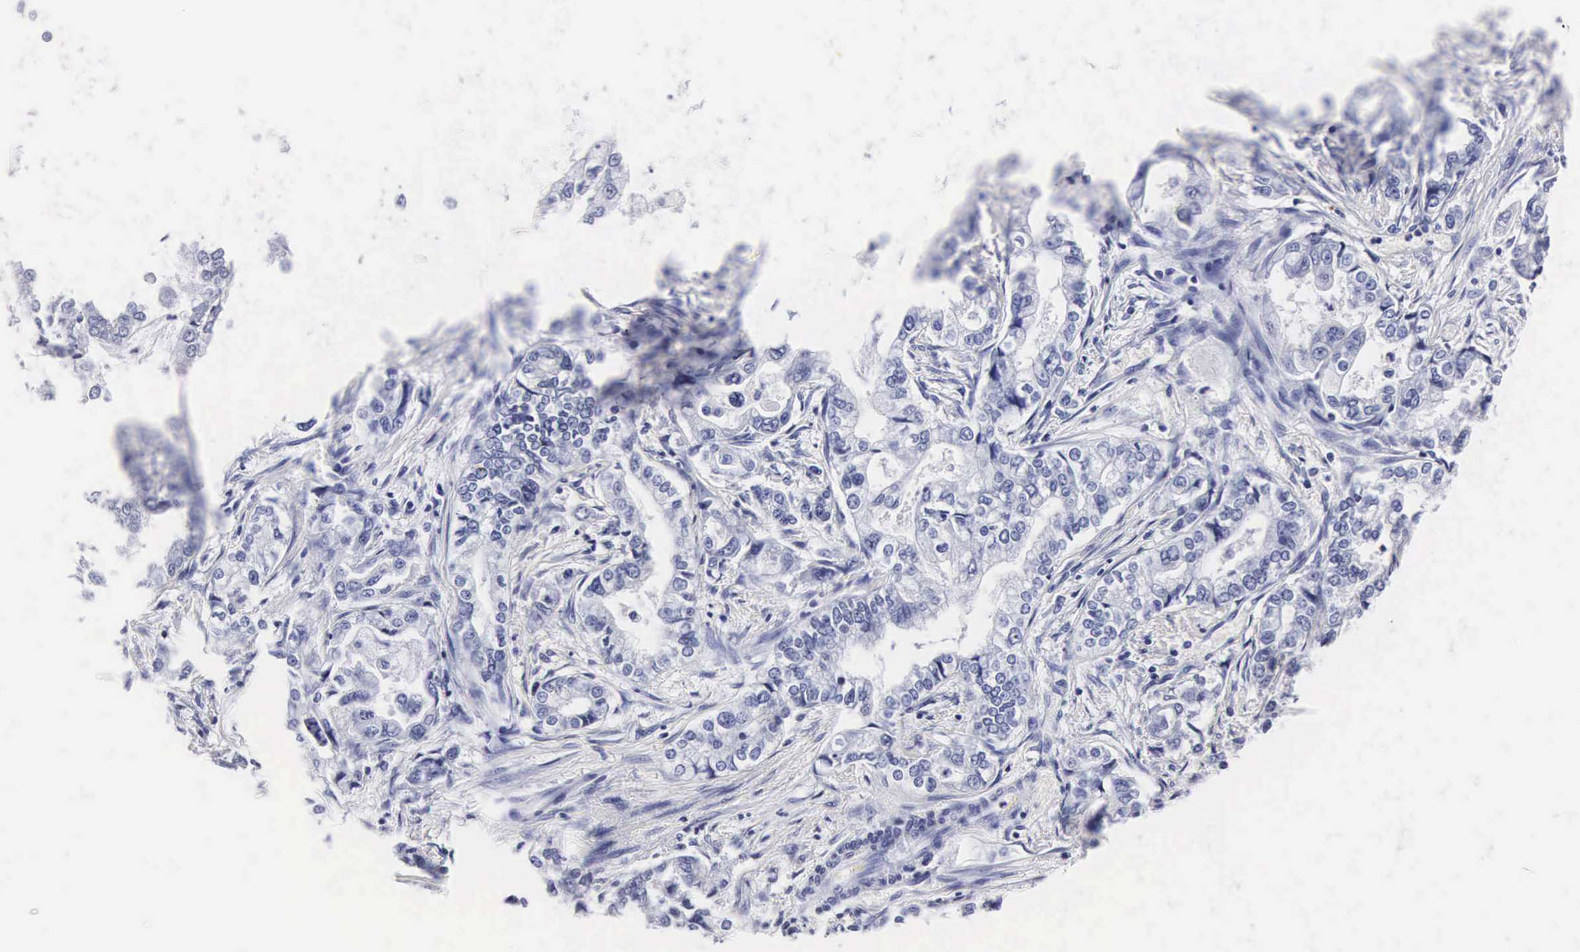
{"staining": {"intensity": "negative", "quantity": "none", "location": "none"}, "tissue": "stomach cancer", "cell_type": "Tumor cells", "image_type": "cancer", "snomed": [{"axis": "morphology", "description": "Adenocarcinoma, NOS"}, {"axis": "topography", "description": "Pancreas"}, {"axis": "topography", "description": "Stomach, upper"}], "caption": "The immunohistochemistry photomicrograph has no significant expression in tumor cells of adenocarcinoma (stomach) tissue. Brightfield microscopy of IHC stained with DAB (3,3'-diaminobenzidine) (brown) and hematoxylin (blue), captured at high magnification.", "gene": "ENO2", "patient": {"sex": "male", "age": 77}}